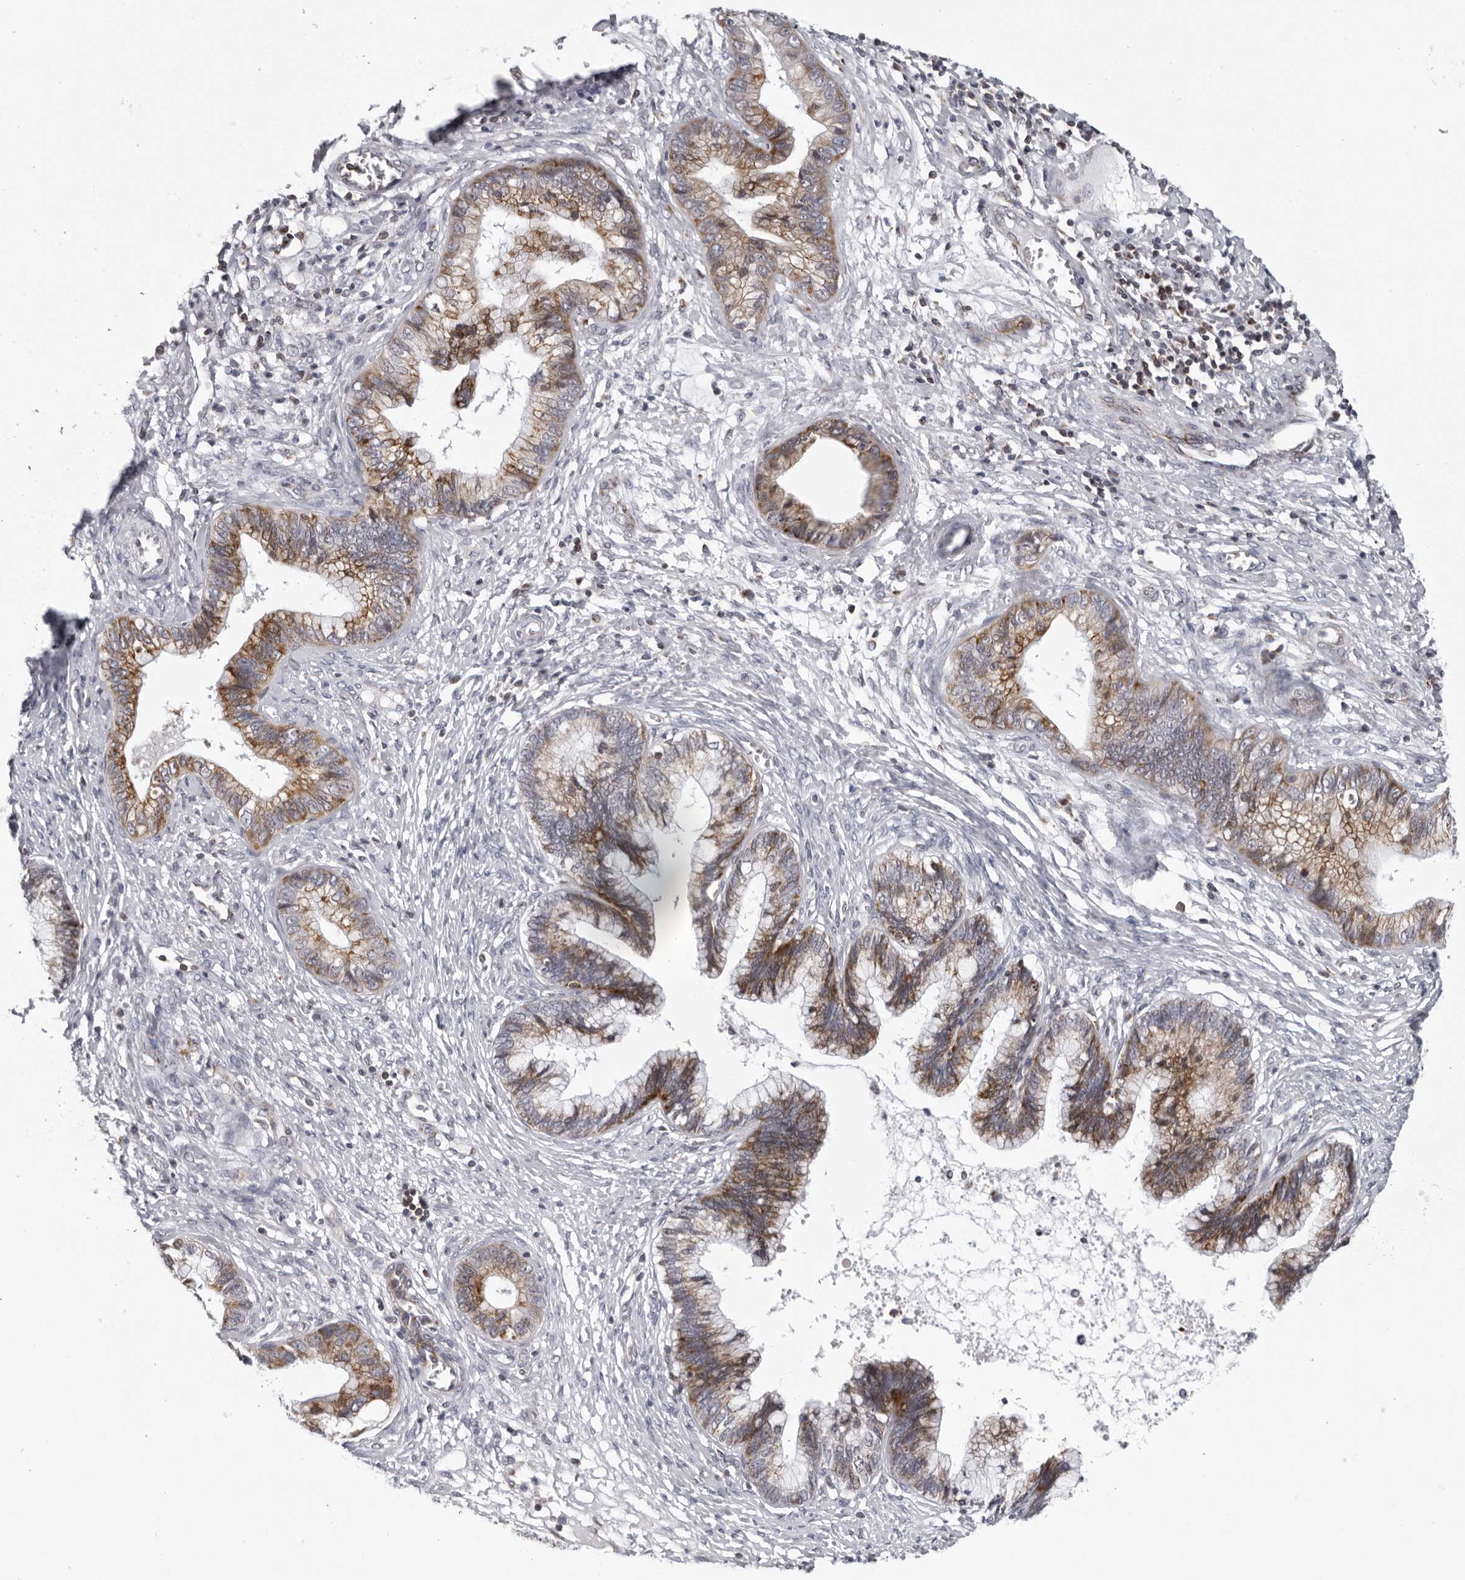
{"staining": {"intensity": "moderate", "quantity": ">75%", "location": "cytoplasmic/membranous"}, "tissue": "cervical cancer", "cell_type": "Tumor cells", "image_type": "cancer", "snomed": [{"axis": "morphology", "description": "Adenocarcinoma, NOS"}, {"axis": "topography", "description": "Cervix"}], "caption": "Cervical adenocarcinoma was stained to show a protein in brown. There is medium levels of moderate cytoplasmic/membranous positivity in approximately >75% of tumor cells.", "gene": "CPT2", "patient": {"sex": "female", "age": 44}}